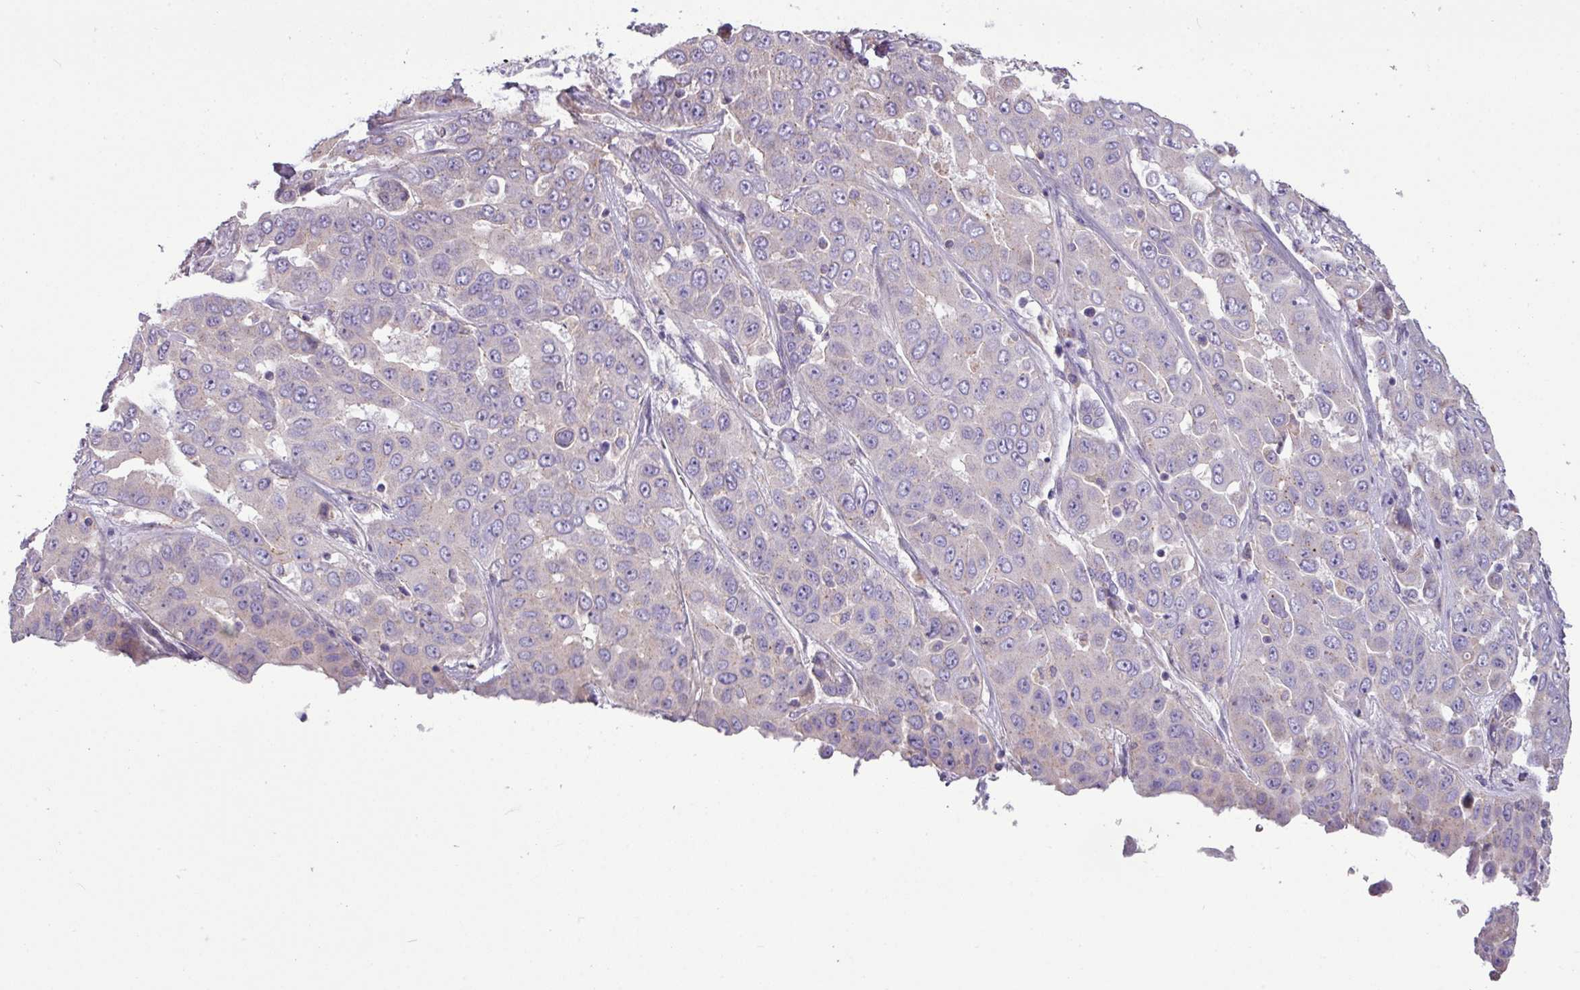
{"staining": {"intensity": "negative", "quantity": "none", "location": "none"}, "tissue": "liver cancer", "cell_type": "Tumor cells", "image_type": "cancer", "snomed": [{"axis": "morphology", "description": "Cholangiocarcinoma"}, {"axis": "topography", "description": "Liver"}], "caption": "Micrograph shows no significant protein staining in tumor cells of liver cancer.", "gene": "IRGC", "patient": {"sex": "female", "age": 52}}